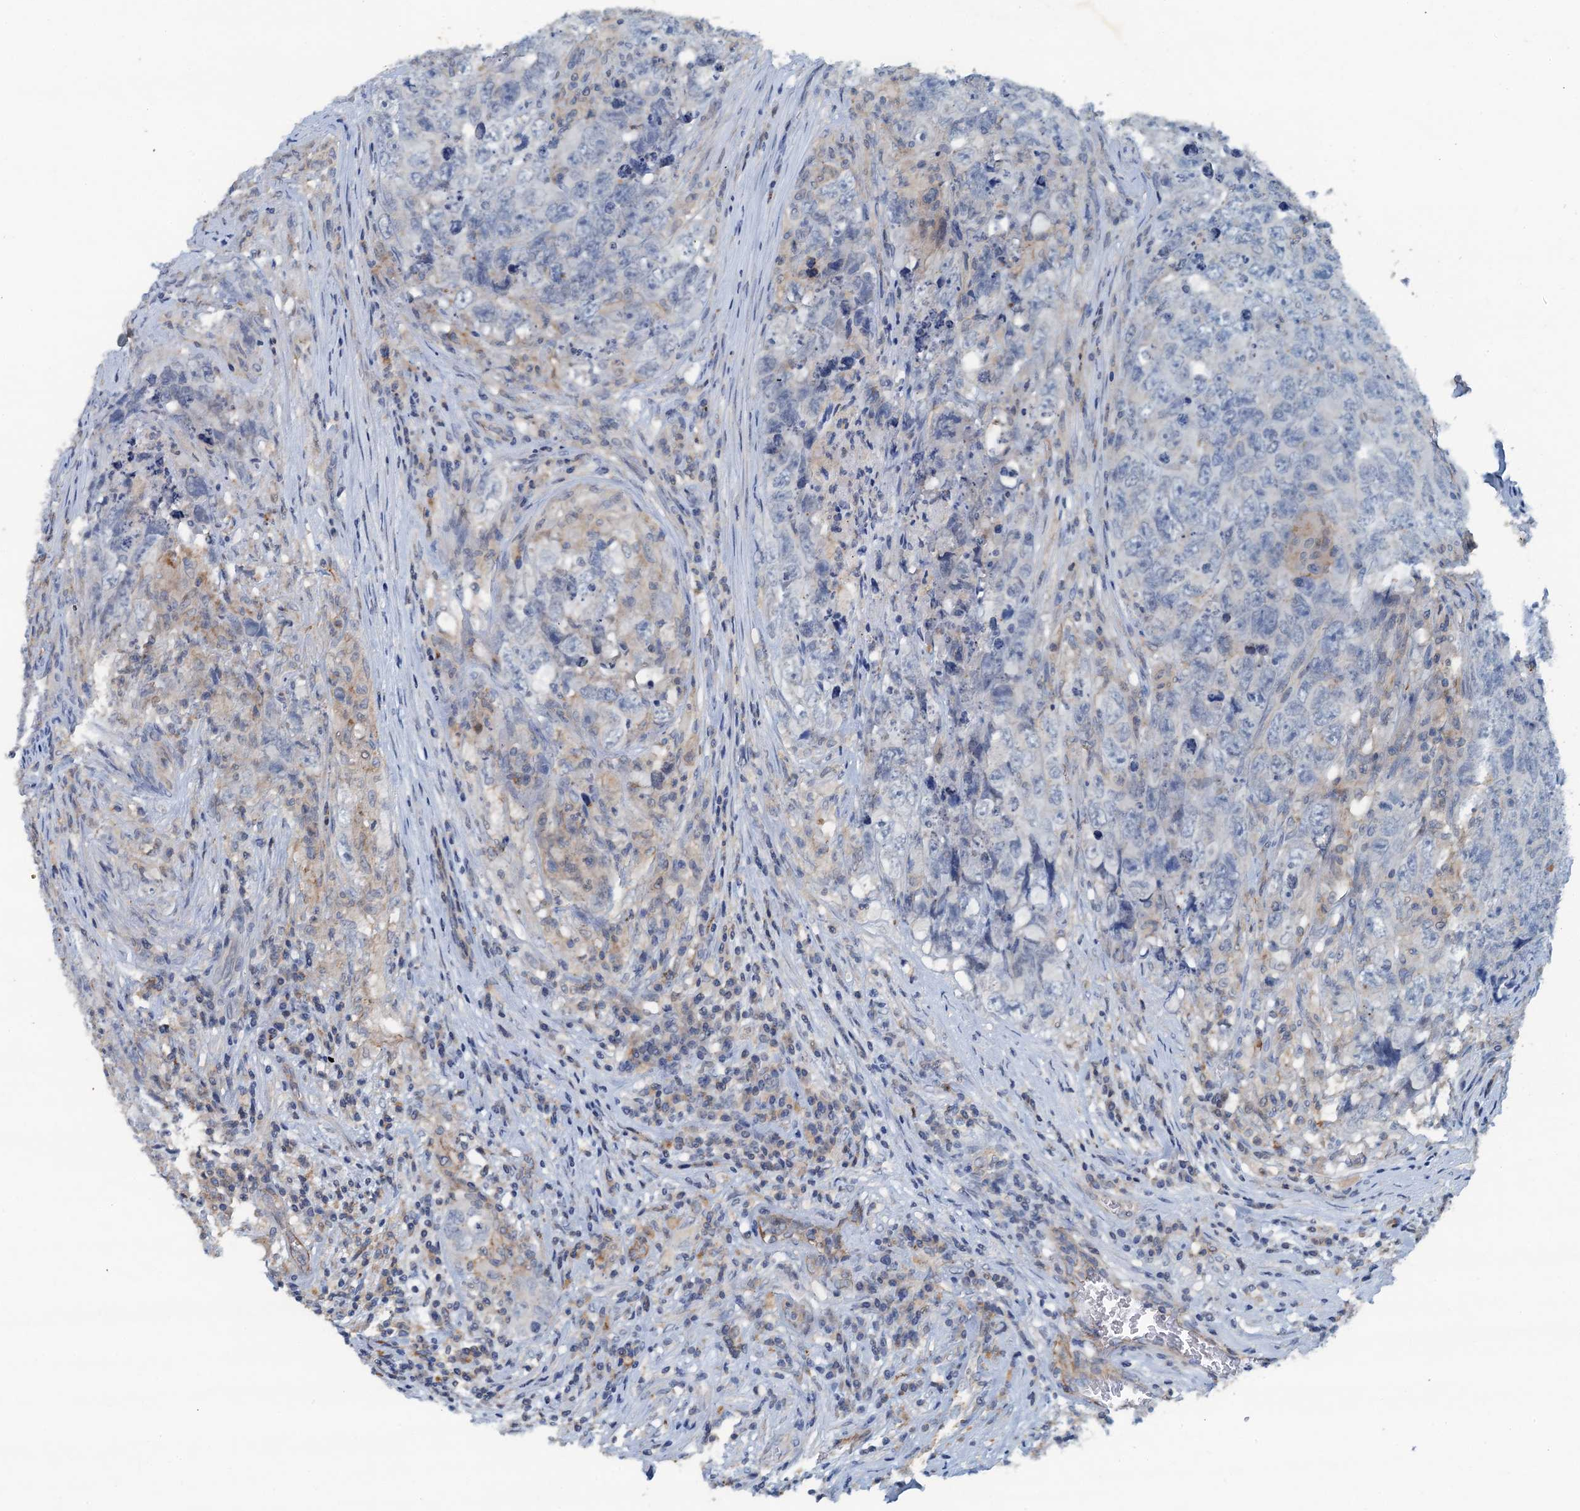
{"staining": {"intensity": "negative", "quantity": "none", "location": "none"}, "tissue": "testis cancer", "cell_type": "Tumor cells", "image_type": "cancer", "snomed": [{"axis": "morphology", "description": "Seminoma, NOS"}, {"axis": "morphology", "description": "Carcinoma, Embryonal, NOS"}, {"axis": "topography", "description": "Testis"}], "caption": "The photomicrograph demonstrates no significant expression in tumor cells of testis embryonal carcinoma.", "gene": "THAP10", "patient": {"sex": "male", "age": 43}}